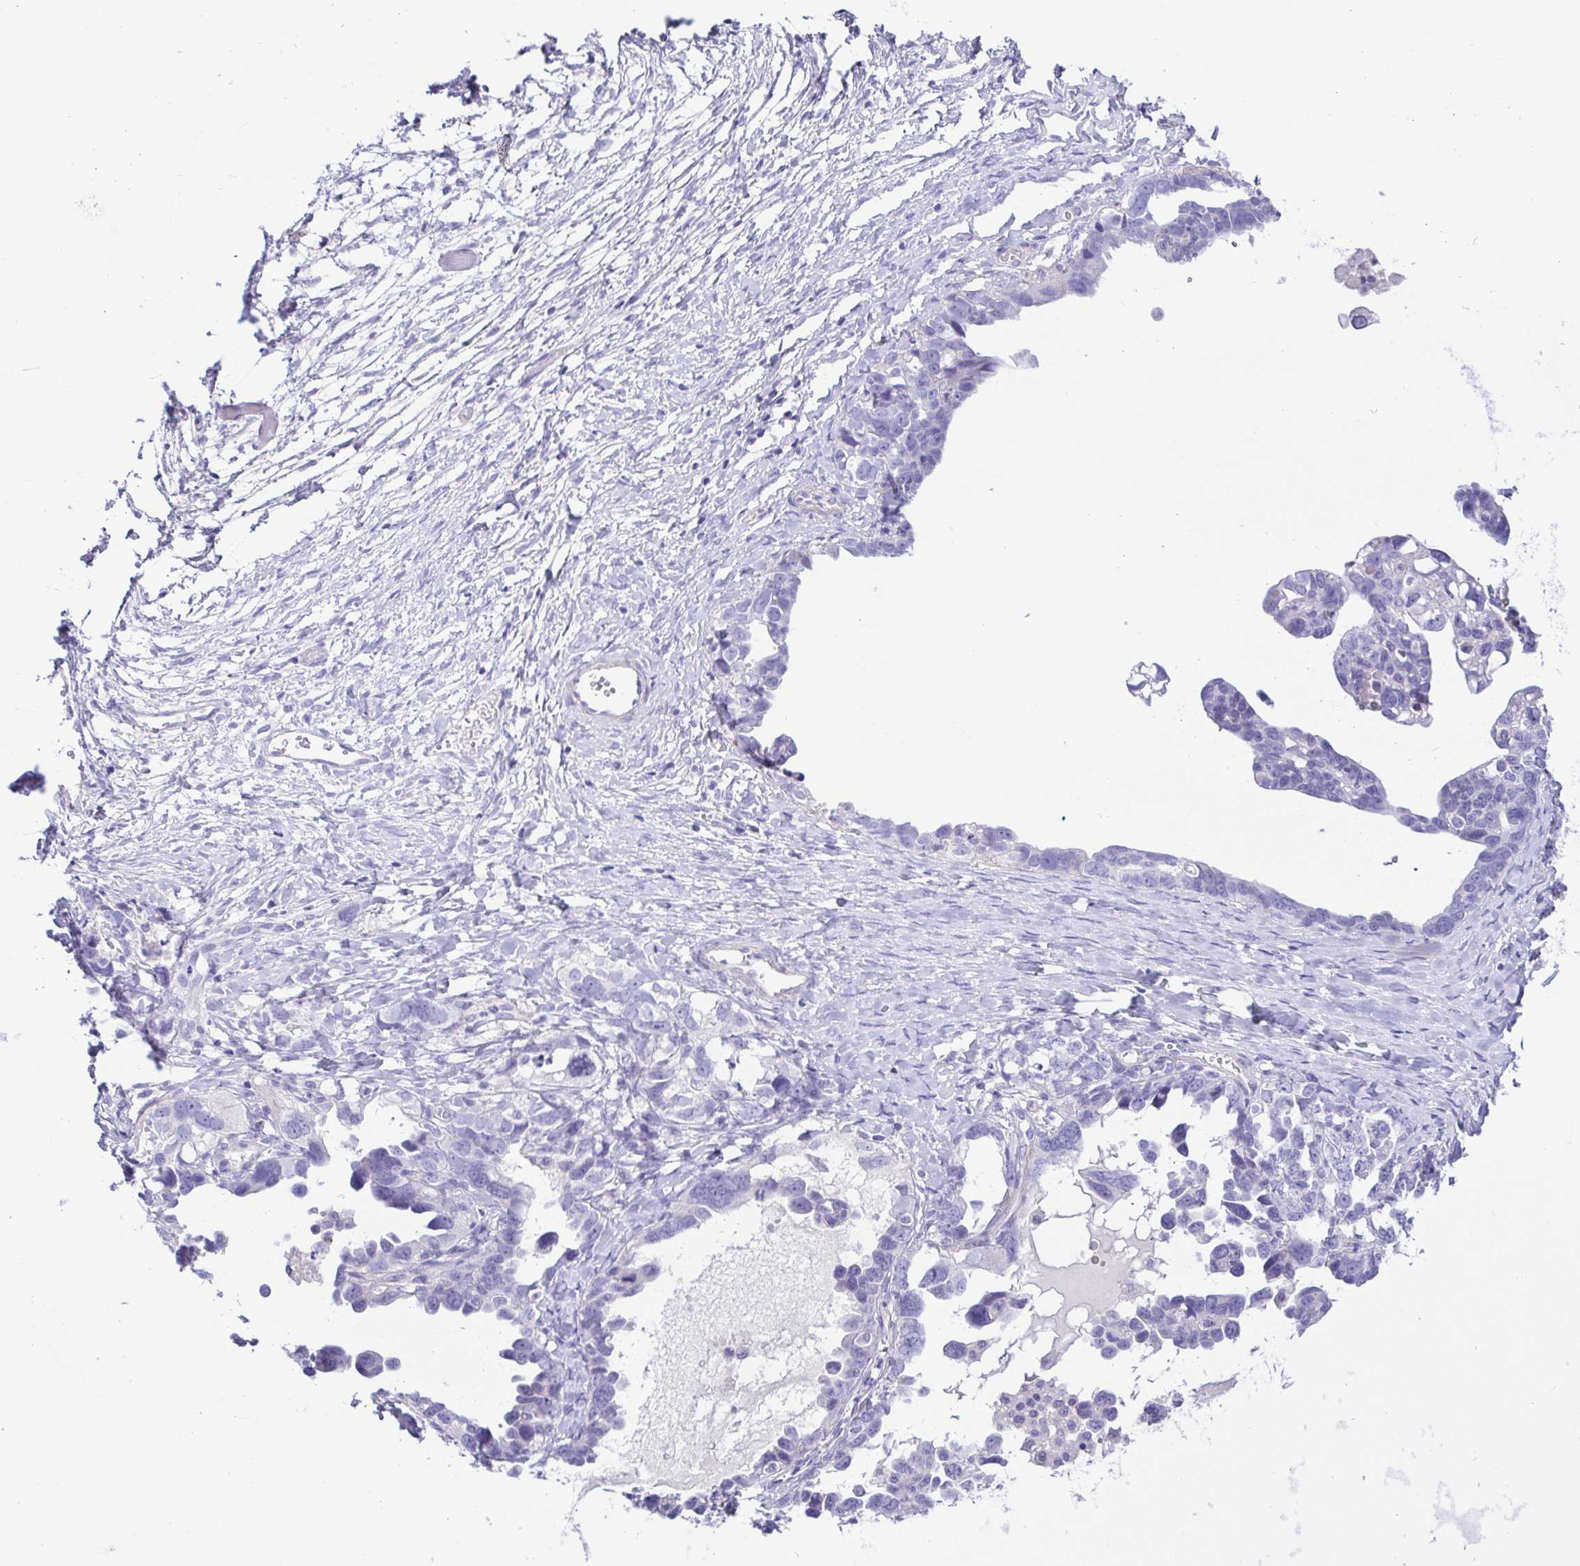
{"staining": {"intensity": "negative", "quantity": "none", "location": "none"}, "tissue": "ovarian cancer", "cell_type": "Tumor cells", "image_type": "cancer", "snomed": [{"axis": "morphology", "description": "Cystadenocarcinoma, serous, NOS"}, {"axis": "topography", "description": "Ovary"}], "caption": "Image shows no significant protein positivity in tumor cells of ovarian cancer.", "gene": "ISM2", "patient": {"sex": "female", "age": 69}}